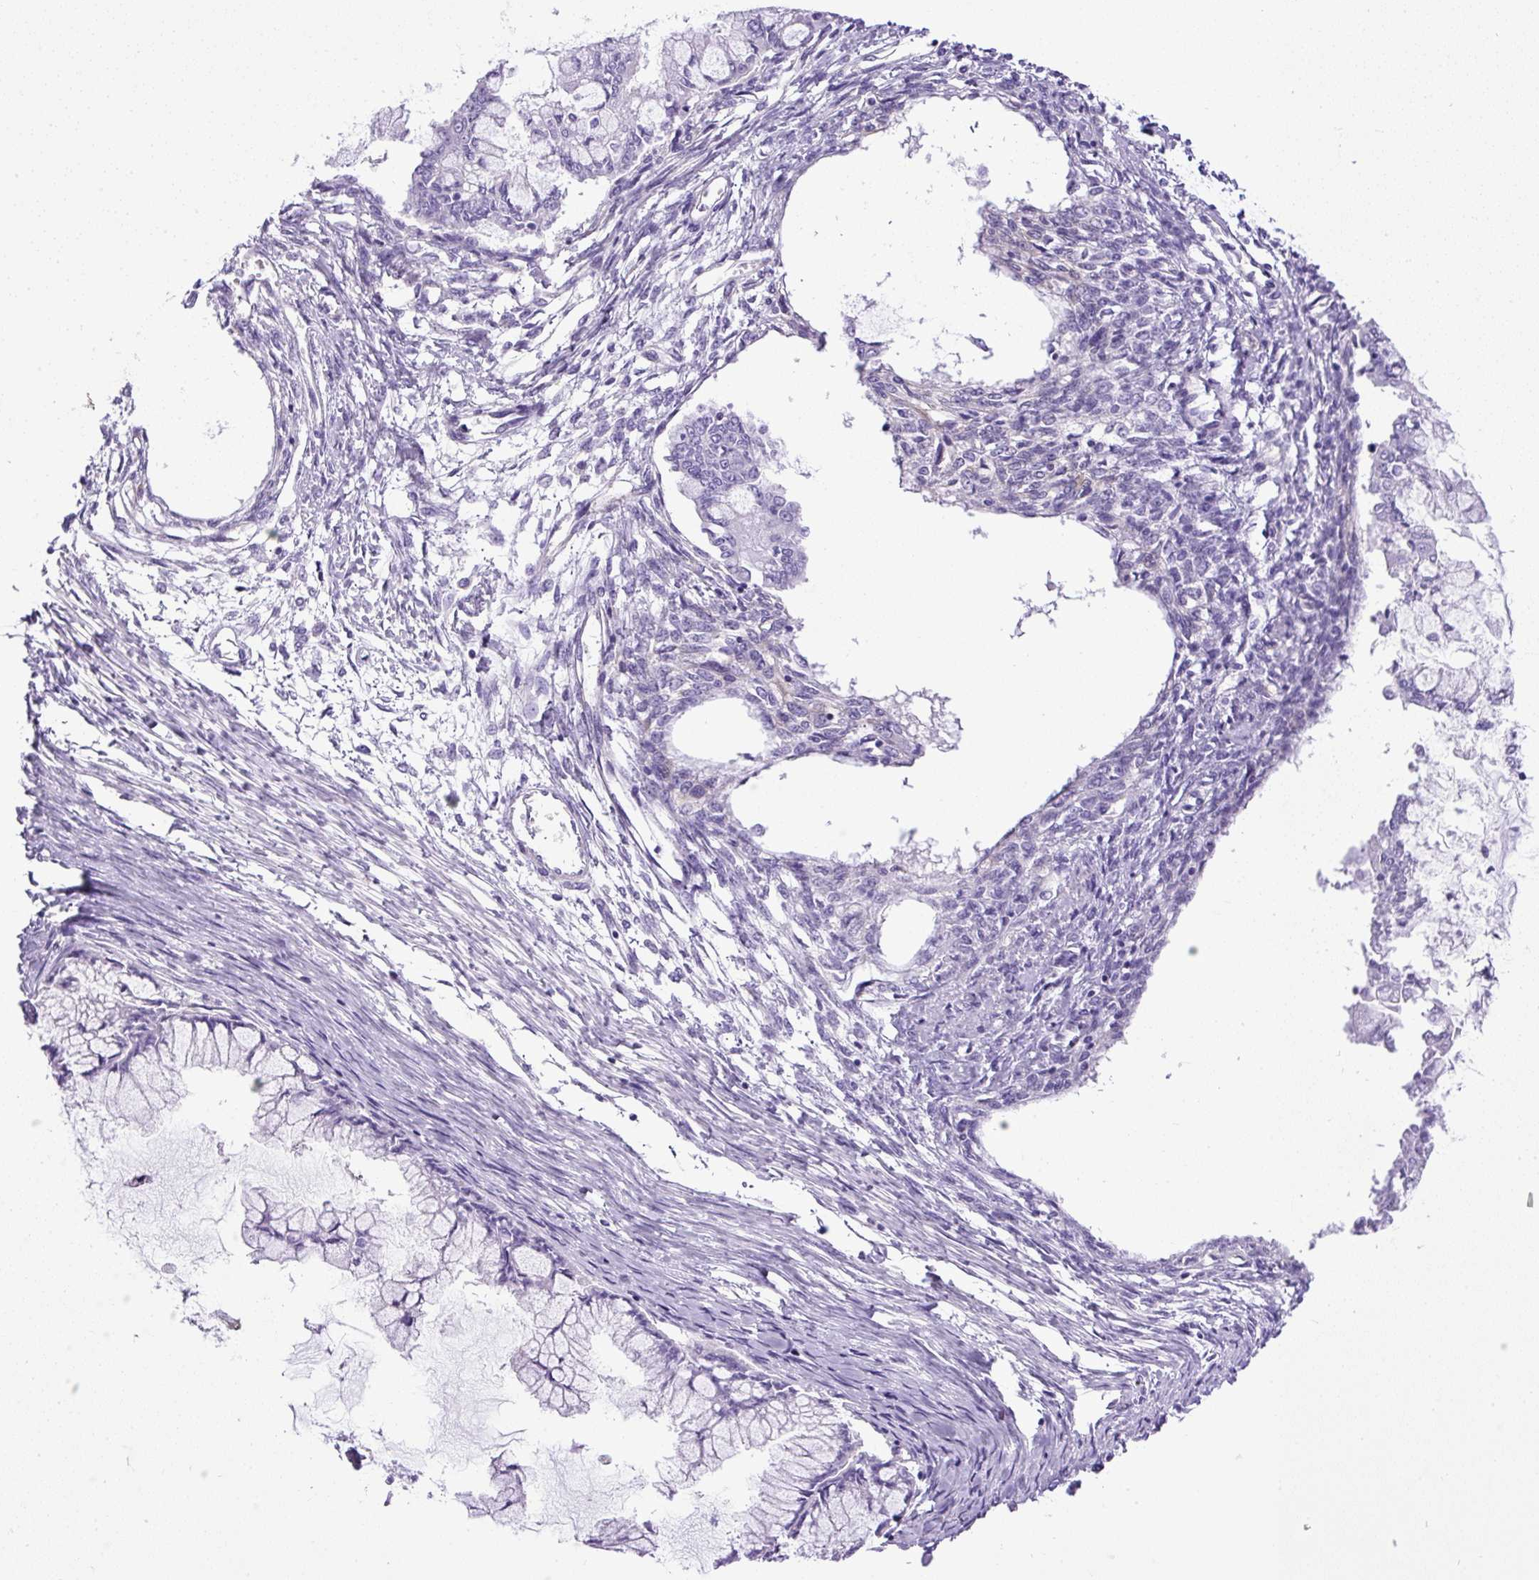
{"staining": {"intensity": "negative", "quantity": "none", "location": "none"}, "tissue": "ovarian cancer", "cell_type": "Tumor cells", "image_type": "cancer", "snomed": [{"axis": "morphology", "description": "Cystadenocarcinoma, mucinous, NOS"}, {"axis": "topography", "description": "Ovary"}], "caption": "Immunohistochemistry (IHC) histopathology image of ovarian cancer (mucinous cystadenocarcinoma) stained for a protein (brown), which exhibits no positivity in tumor cells. (Immunohistochemistry (IHC), brightfield microscopy, high magnification).", "gene": "MAP1S", "patient": {"sex": "female", "age": 34}}